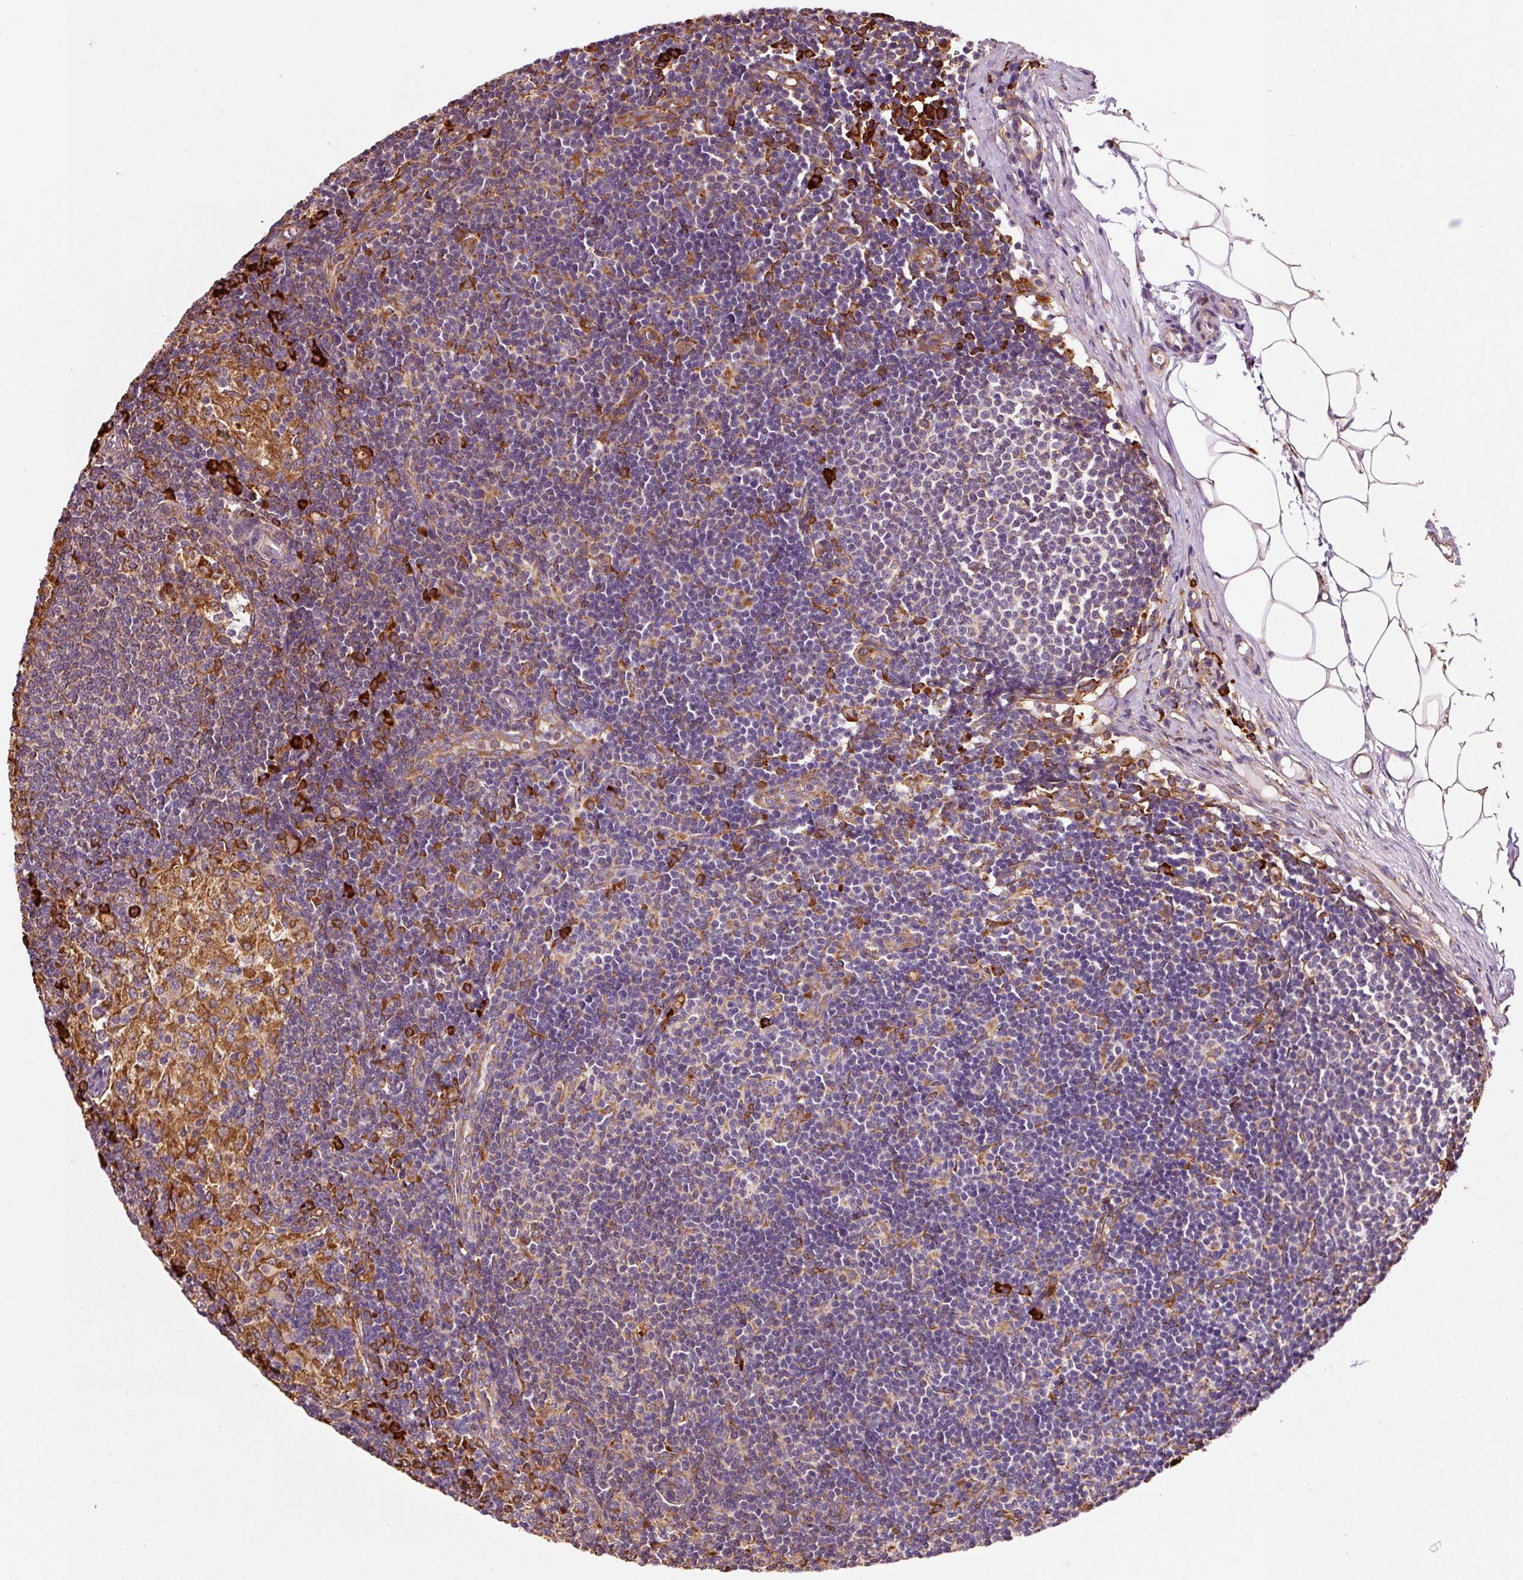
{"staining": {"intensity": "strong", "quantity": "<25%", "location": "cytoplasmic/membranous"}, "tissue": "lymph node", "cell_type": "Germinal center cells", "image_type": "normal", "snomed": [{"axis": "morphology", "description": "Normal tissue, NOS"}, {"axis": "topography", "description": "Lymph node"}], "caption": "A photomicrograph of human lymph node stained for a protein shows strong cytoplasmic/membranous brown staining in germinal center cells. Nuclei are stained in blue.", "gene": "ENSG00000256500", "patient": {"sex": "male", "age": 49}}